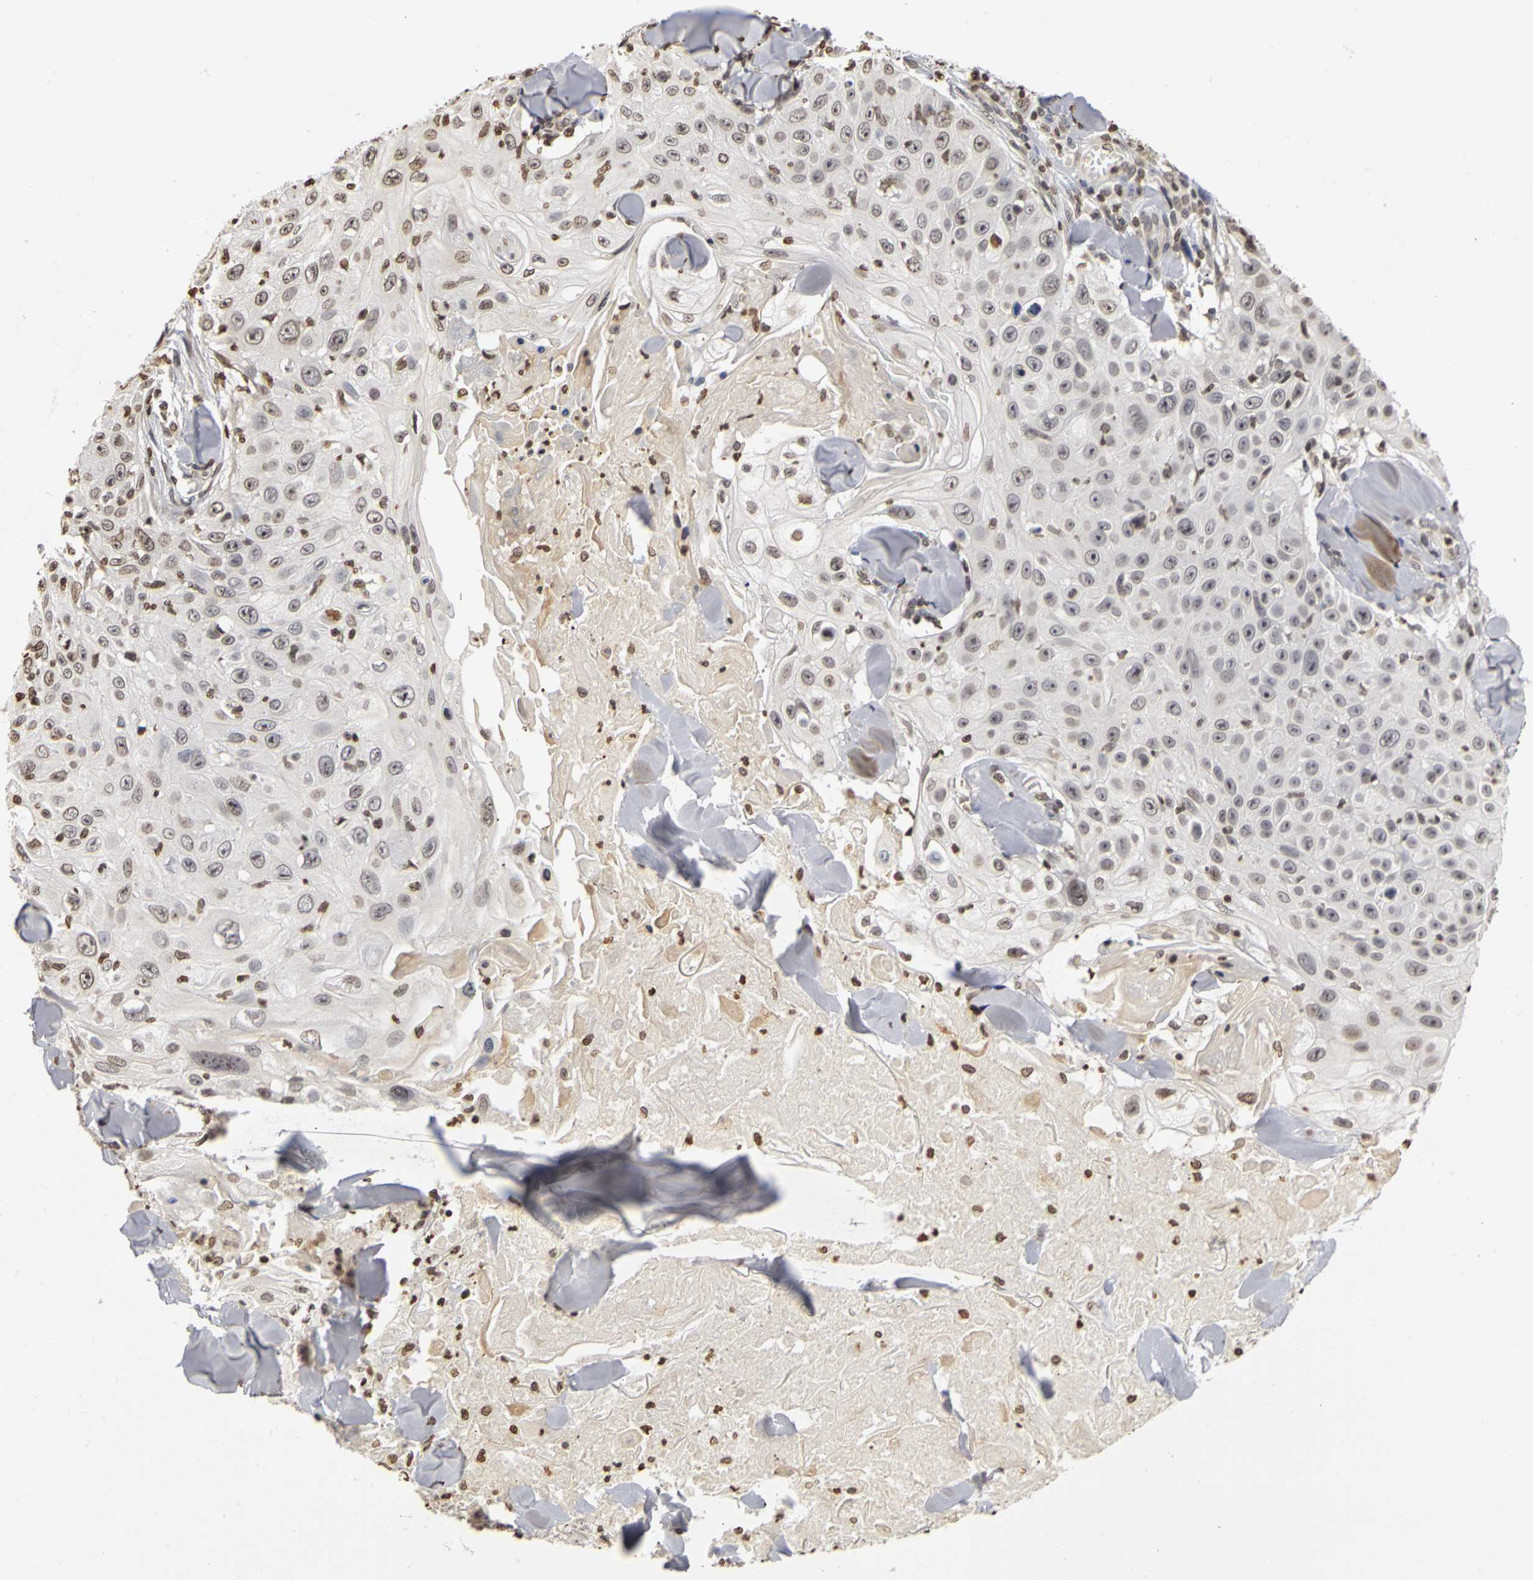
{"staining": {"intensity": "weak", "quantity": "<25%", "location": "nuclear"}, "tissue": "skin cancer", "cell_type": "Tumor cells", "image_type": "cancer", "snomed": [{"axis": "morphology", "description": "Squamous cell carcinoma, NOS"}, {"axis": "topography", "description": "Skin"}], "caption": "The image shows no significant expression in tumor cells of skin squamous cell carcinoma.", "gene": "ERCC2", "patient": {"sex": "male", "age": 86}}